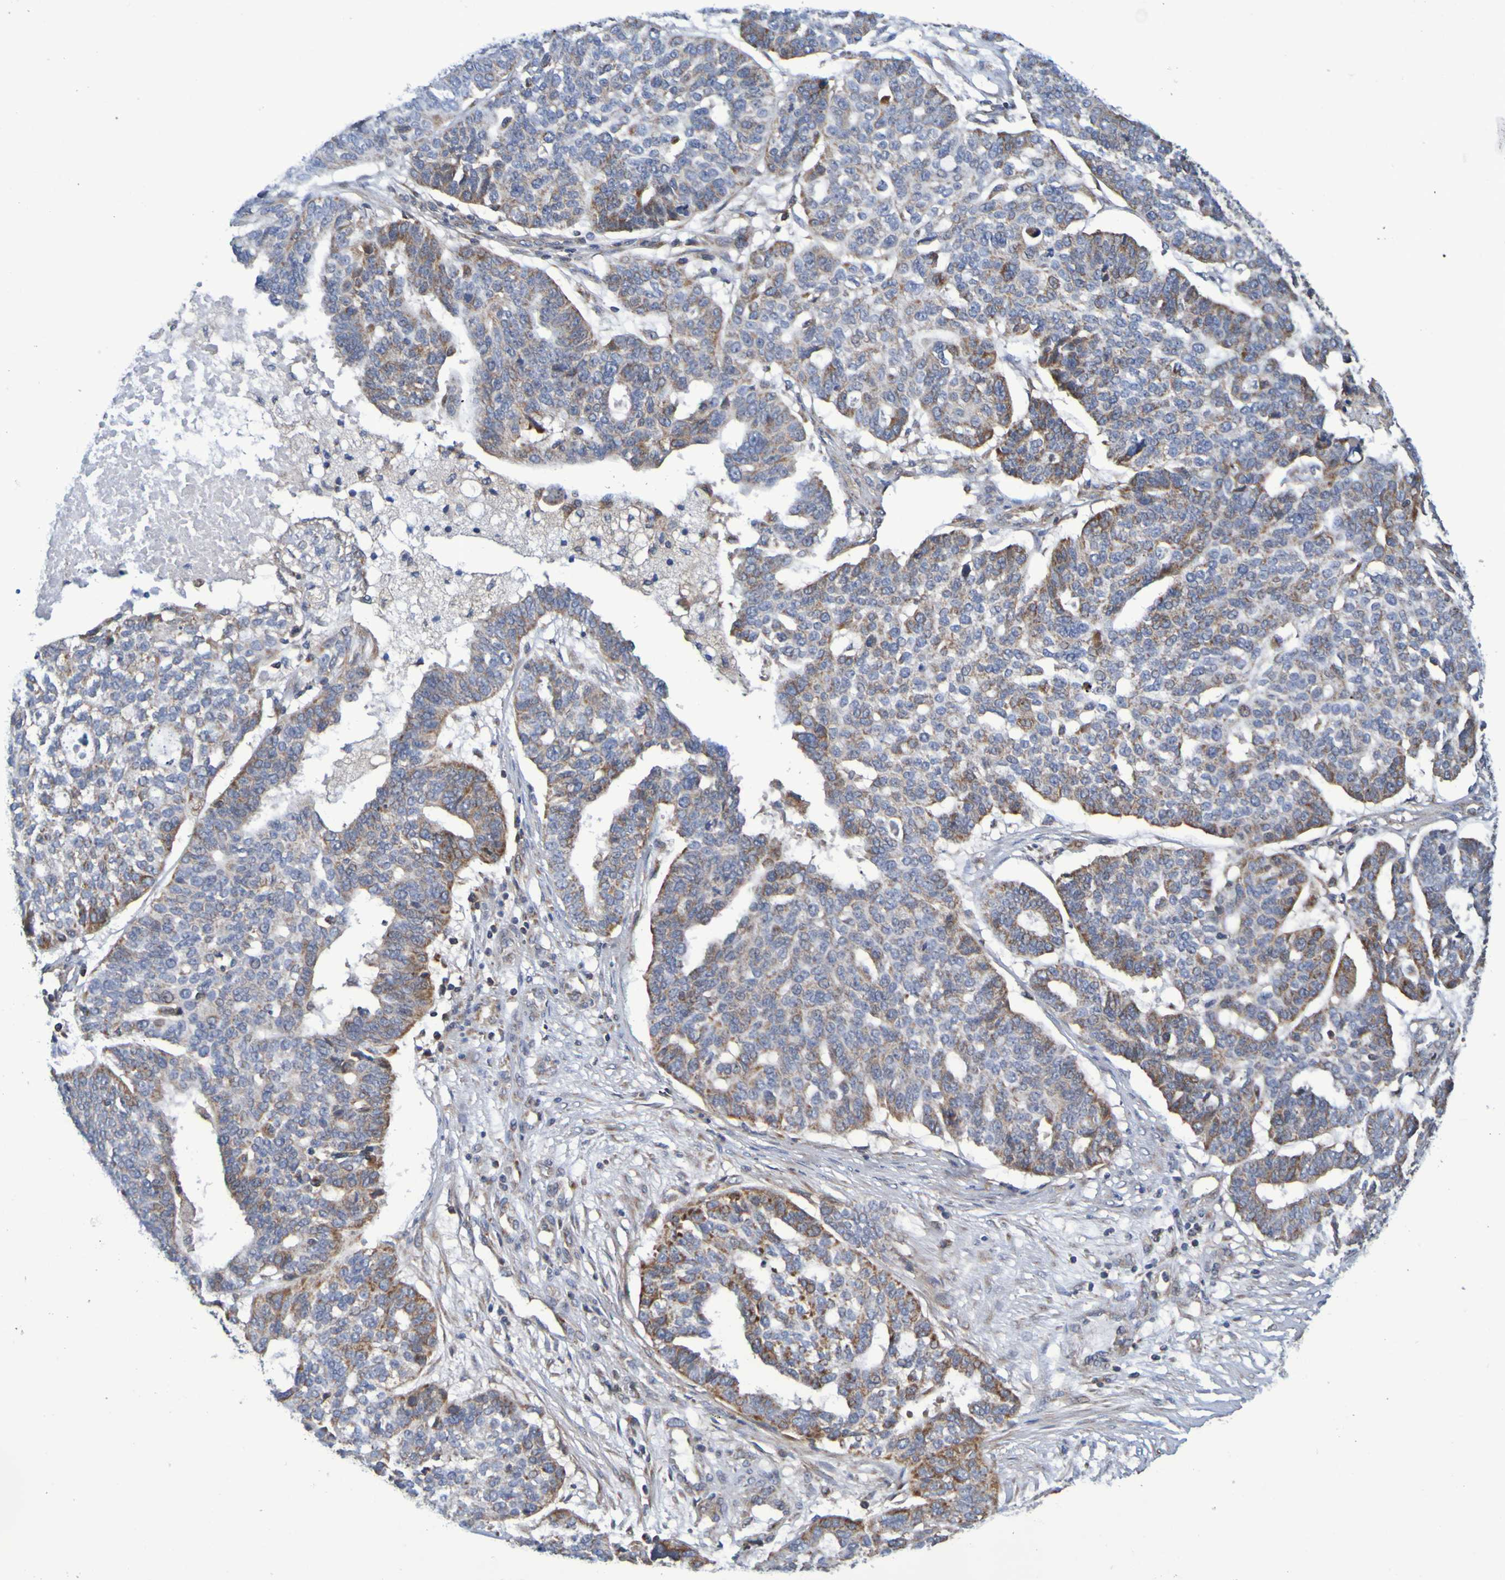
{"staining": {"intensity": "moderate", "quantity": "25%-75%", "location": "cytoplasmic/membranous"}, "tissue": "ovarian cancer", "cell_type": "Tumor cells", "image_type": "cancer", "snomed": [{"axis": "morphology", "description": "Cystadenocarcinoma, serous, NOS"}, {"axis": "topography", "description": "Ovary"}], "caption": "Ovarian cancer (serous cystadenocarcinoma) tissue shows moderate cytoplasmic/membranous positivity in about 25%-75% of tumor cells", "gene": "CCDC51", "patient": {"sex": "female", "age": 59}}